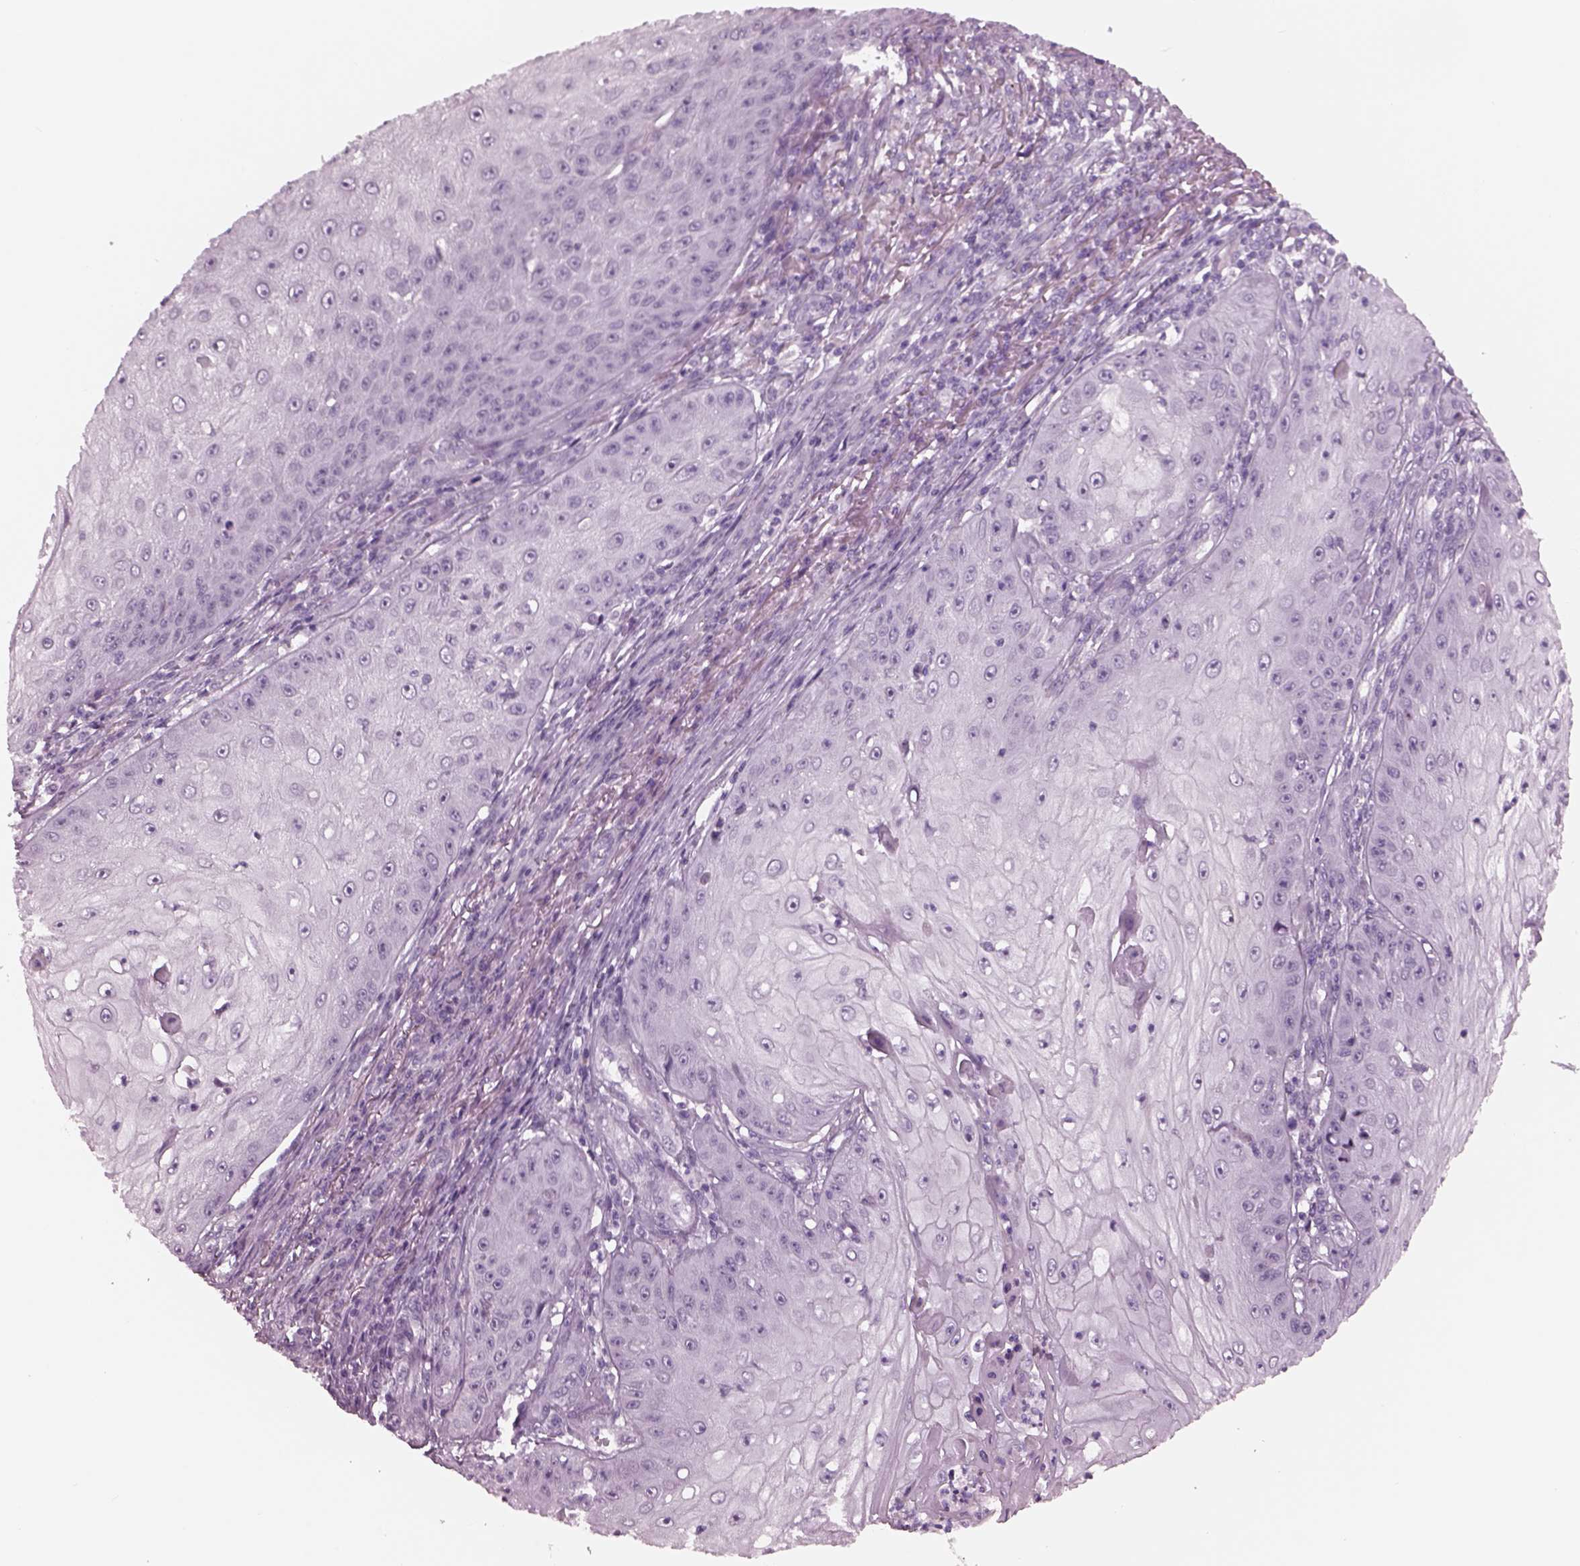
{"staining": {"intensity": "negative", "quantity": "none", "location": "none"}, "tissue": "skin cancer", "cell_type": "Tumor cells", "image_type": "cancer", "snomed": [{"axis": "morphology", "description": "Squamous cell carcinoma, NOS"}, {"axis": "topography", "description": "Skin"}], "caption": "This image is of skin cancer stained with immunohistochemistry (IHC) to label a protein in brown with the nuclei are counter-stained blue. There is no expression in tumor cells.", "gene": "CYLC1", "patient": {"sex": "male", "age": 70}}